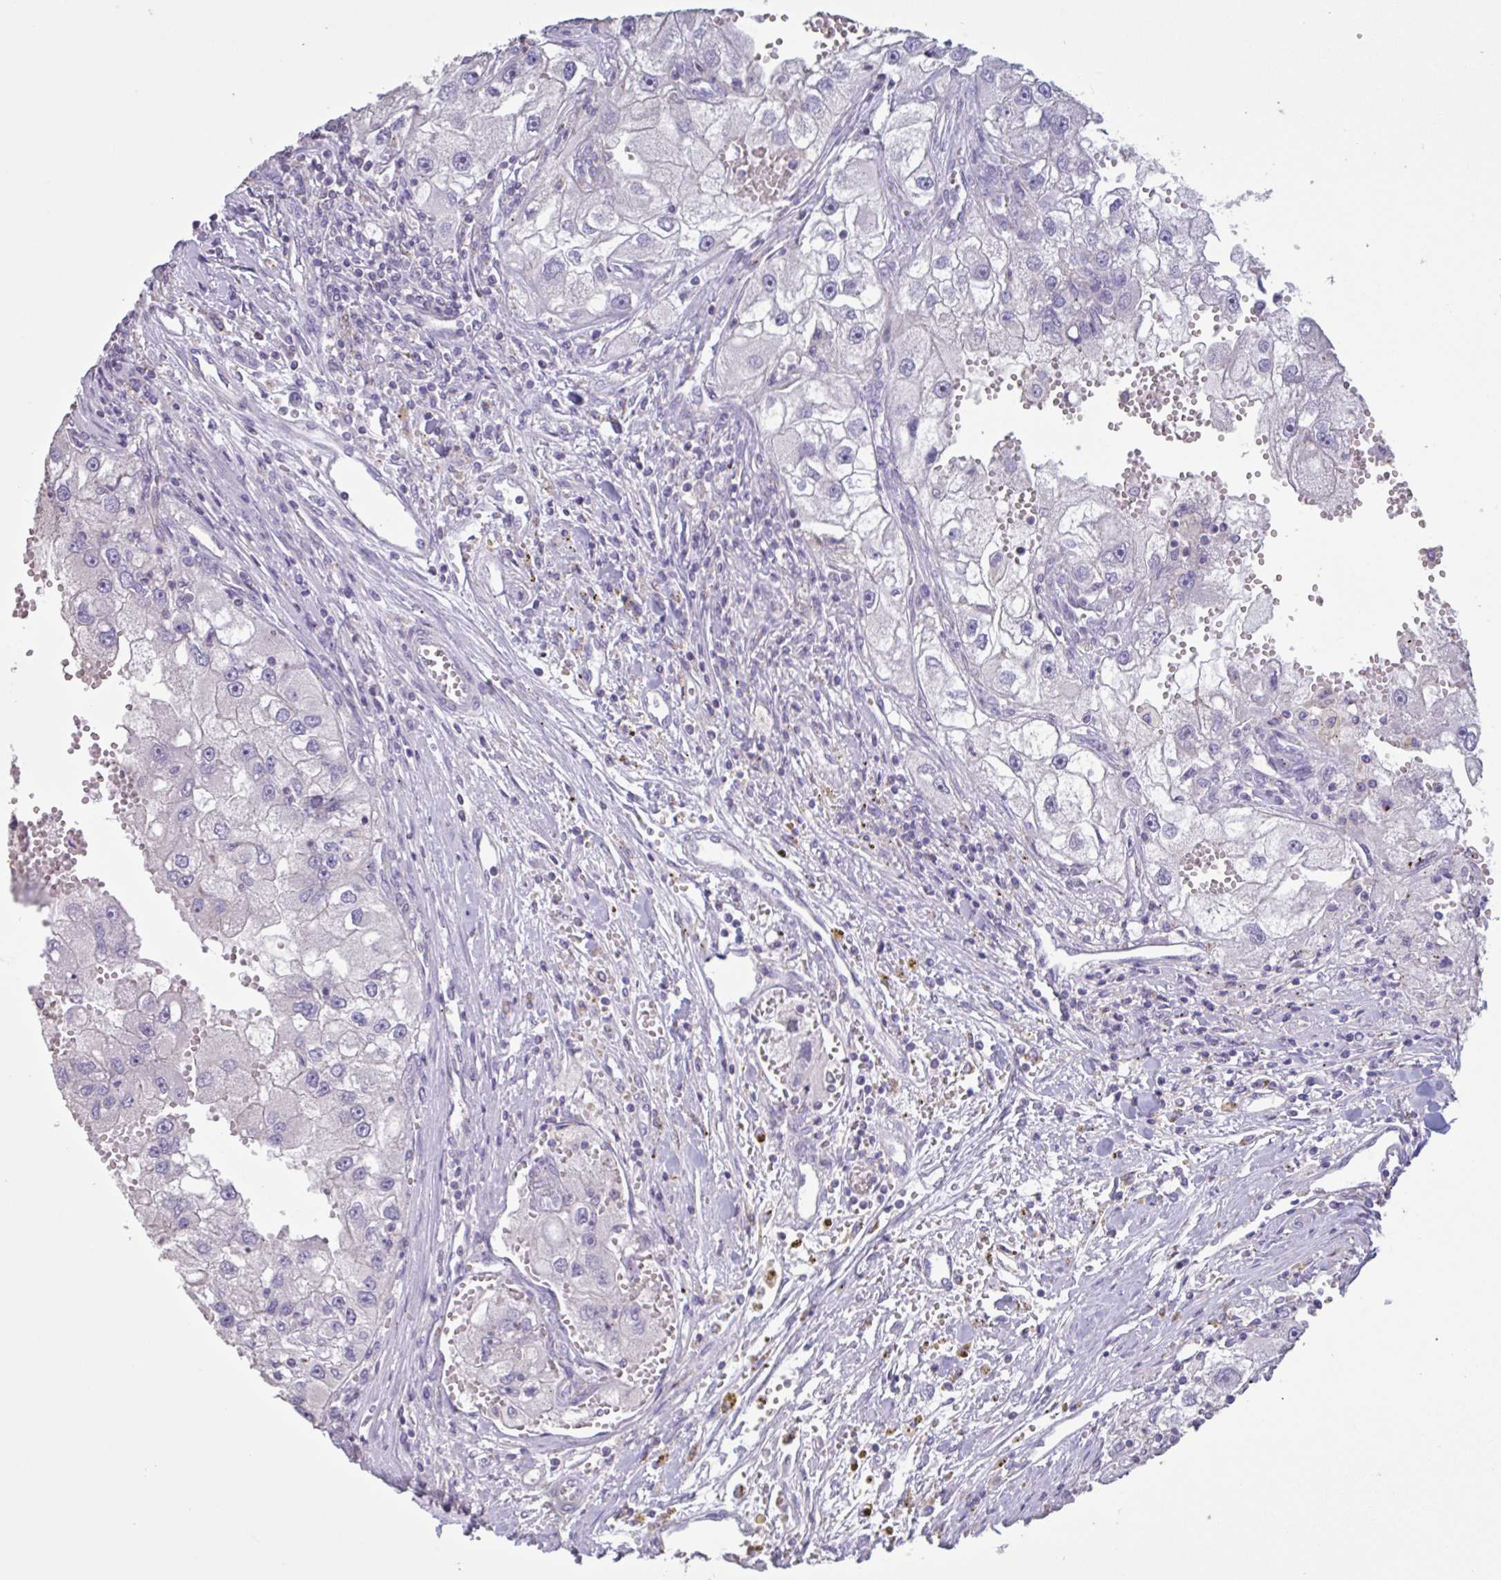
{"staining": {"intensity": "negative", "quantity": "none", "location": "none"}, "tissue": "renal cancer", "cell_type": "Tumor cells", "image_type": "cancer", "snomed": [{"axis": "morphology", "description": "Adenocarcinoma, NOS"}, {"axis": "topography", "description": "Kidney"}], "caption": "The micrograph reveals no staining of tumor cells in adenocarcinoma (renal).", "gene": "CHMP5", "patient": {"sex": "male", "age": 63}}